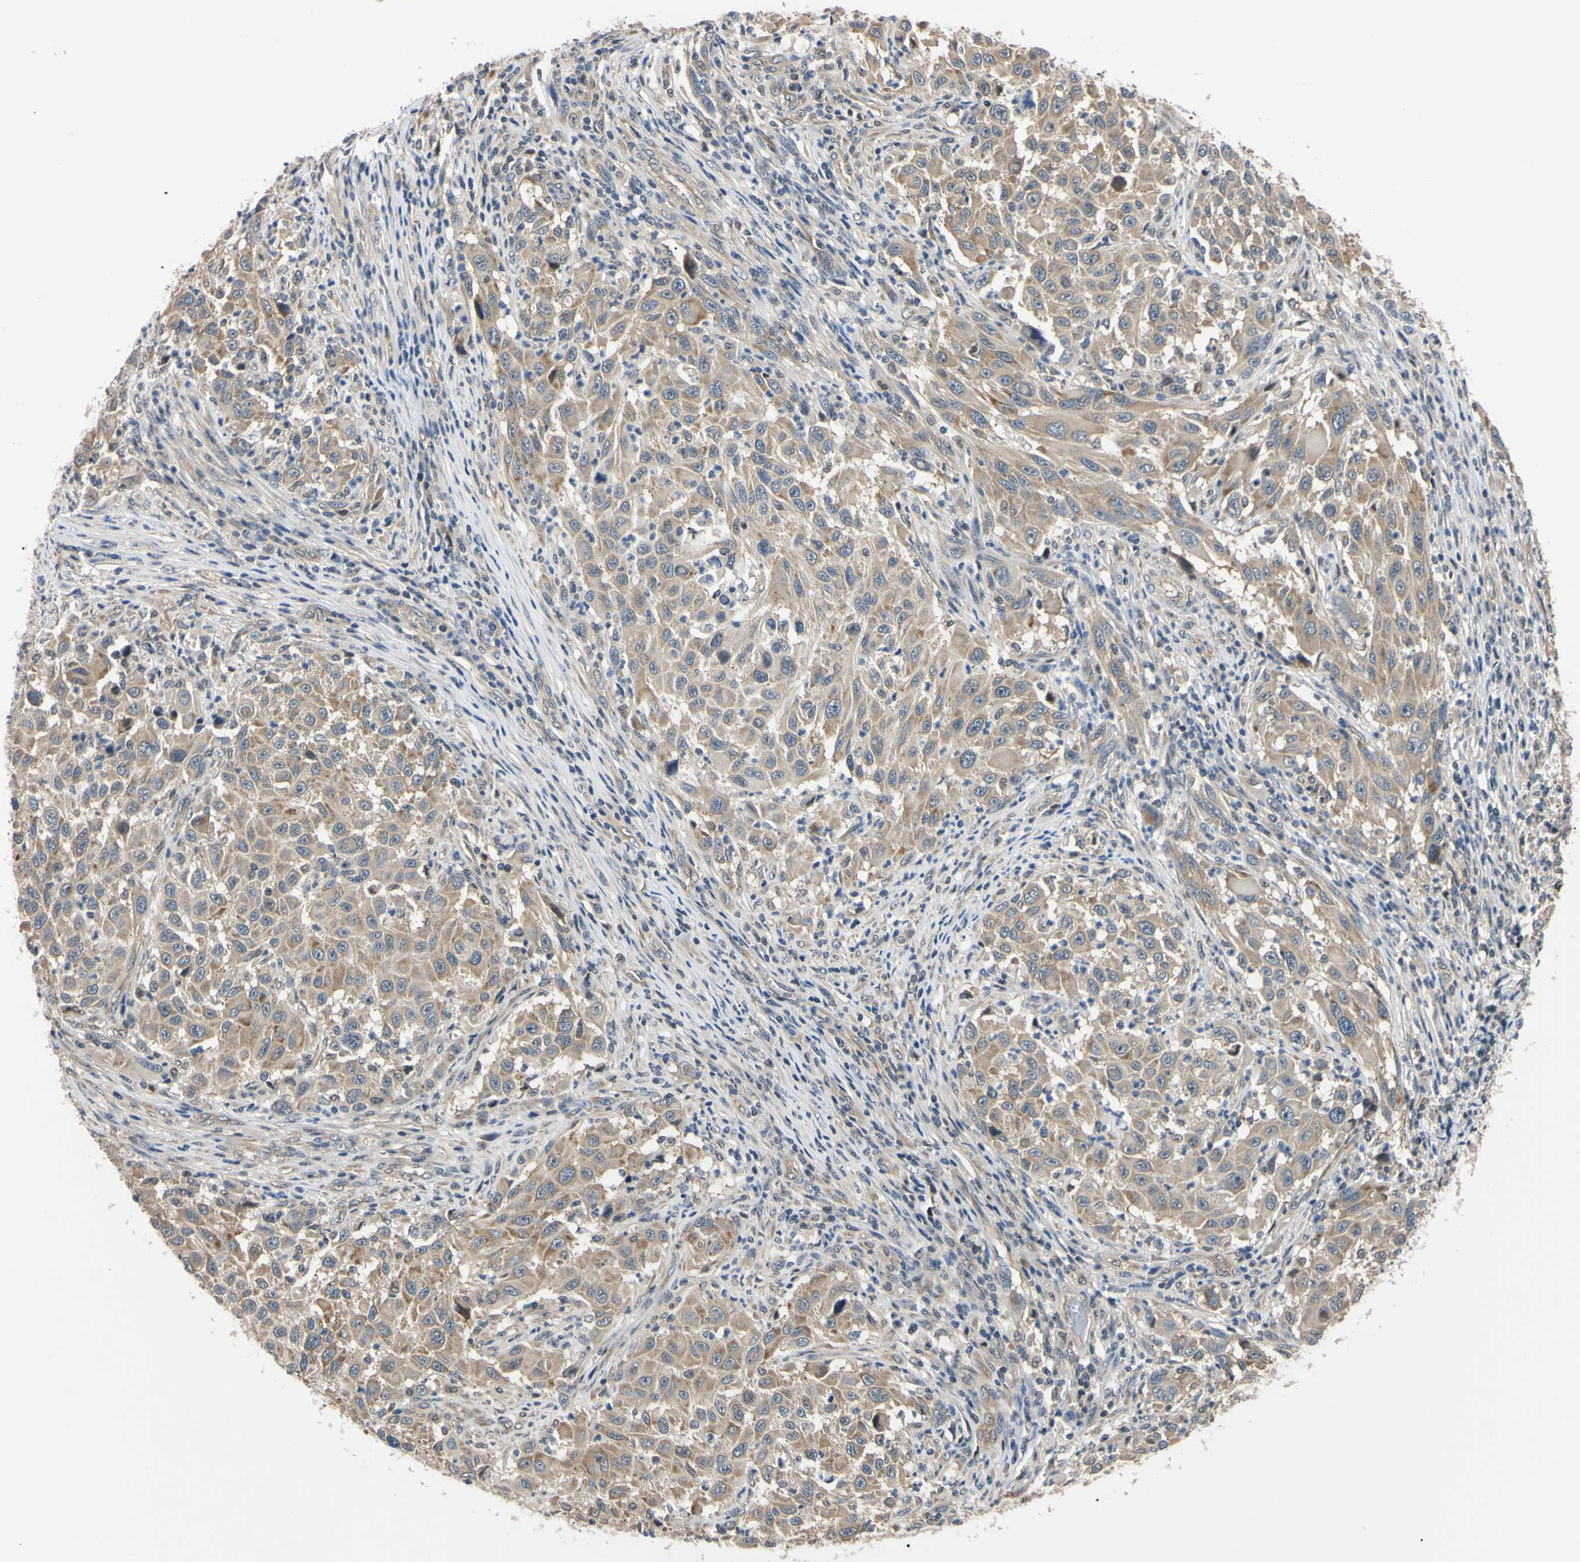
{"staining": {"intensity": "weak", "quantity": ">75%", "location": "cytoplasmic/membranous"}, "tissue": "melanoma", "cell_type": "Tumor cells", "image_type": "cancer", "snomed": [{"axis": "morphology", "description": "Malignant melanoma, Metastatic site"}, {"axis": "topography", "description": "Lymph node"}], "caption": "Immunohistochemical staining of human malignant melanoma (metastatic site) shows weak cytoplasmic/membranous protein positivity in about >75% of tumor cells. The protein is stained brown, and the nuclei are stained in blue (DAB IHC with brightfield microscopy, high magnification).", "gene": "RARS1", "patient": {"sex": "male", "age": 61}}